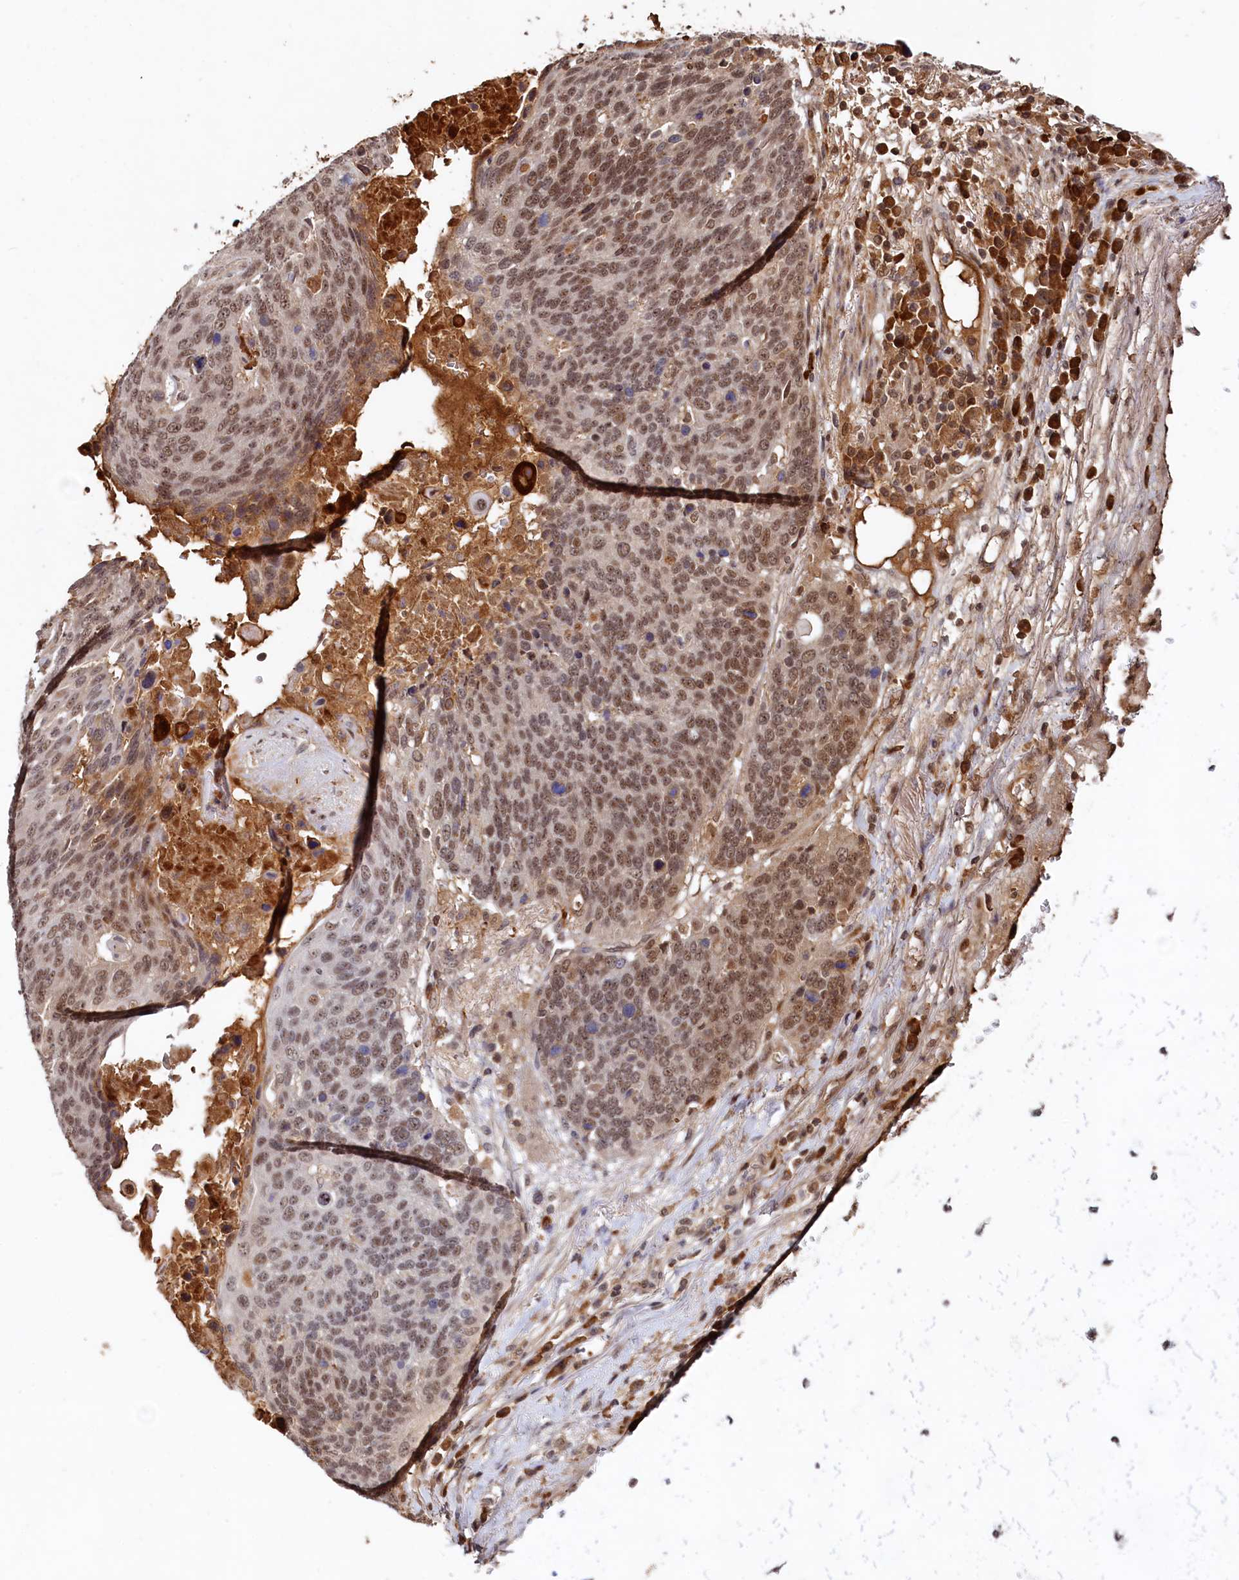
{"staining": {"intensity": "moderate", "quantity": ">75%", "location": "nuclear"}, "tissue": "lung cancer", "cell_type": "Tumor cells", "image_type": "cancer", "snomed": [{"axis": "morphology", "description": "Squamous cell carcinoma, NOS"}, {"axis": "topography", "description": "Lung"}], "caption": "Moderate nuclear expression for a protein is identified in about >75% of tumor cells of squamous cell carcinoma (lung) using immunohistochemistry (IHC).", "gene": "TRAPPC4", "patient": {"sex": "male", "age": 66}}